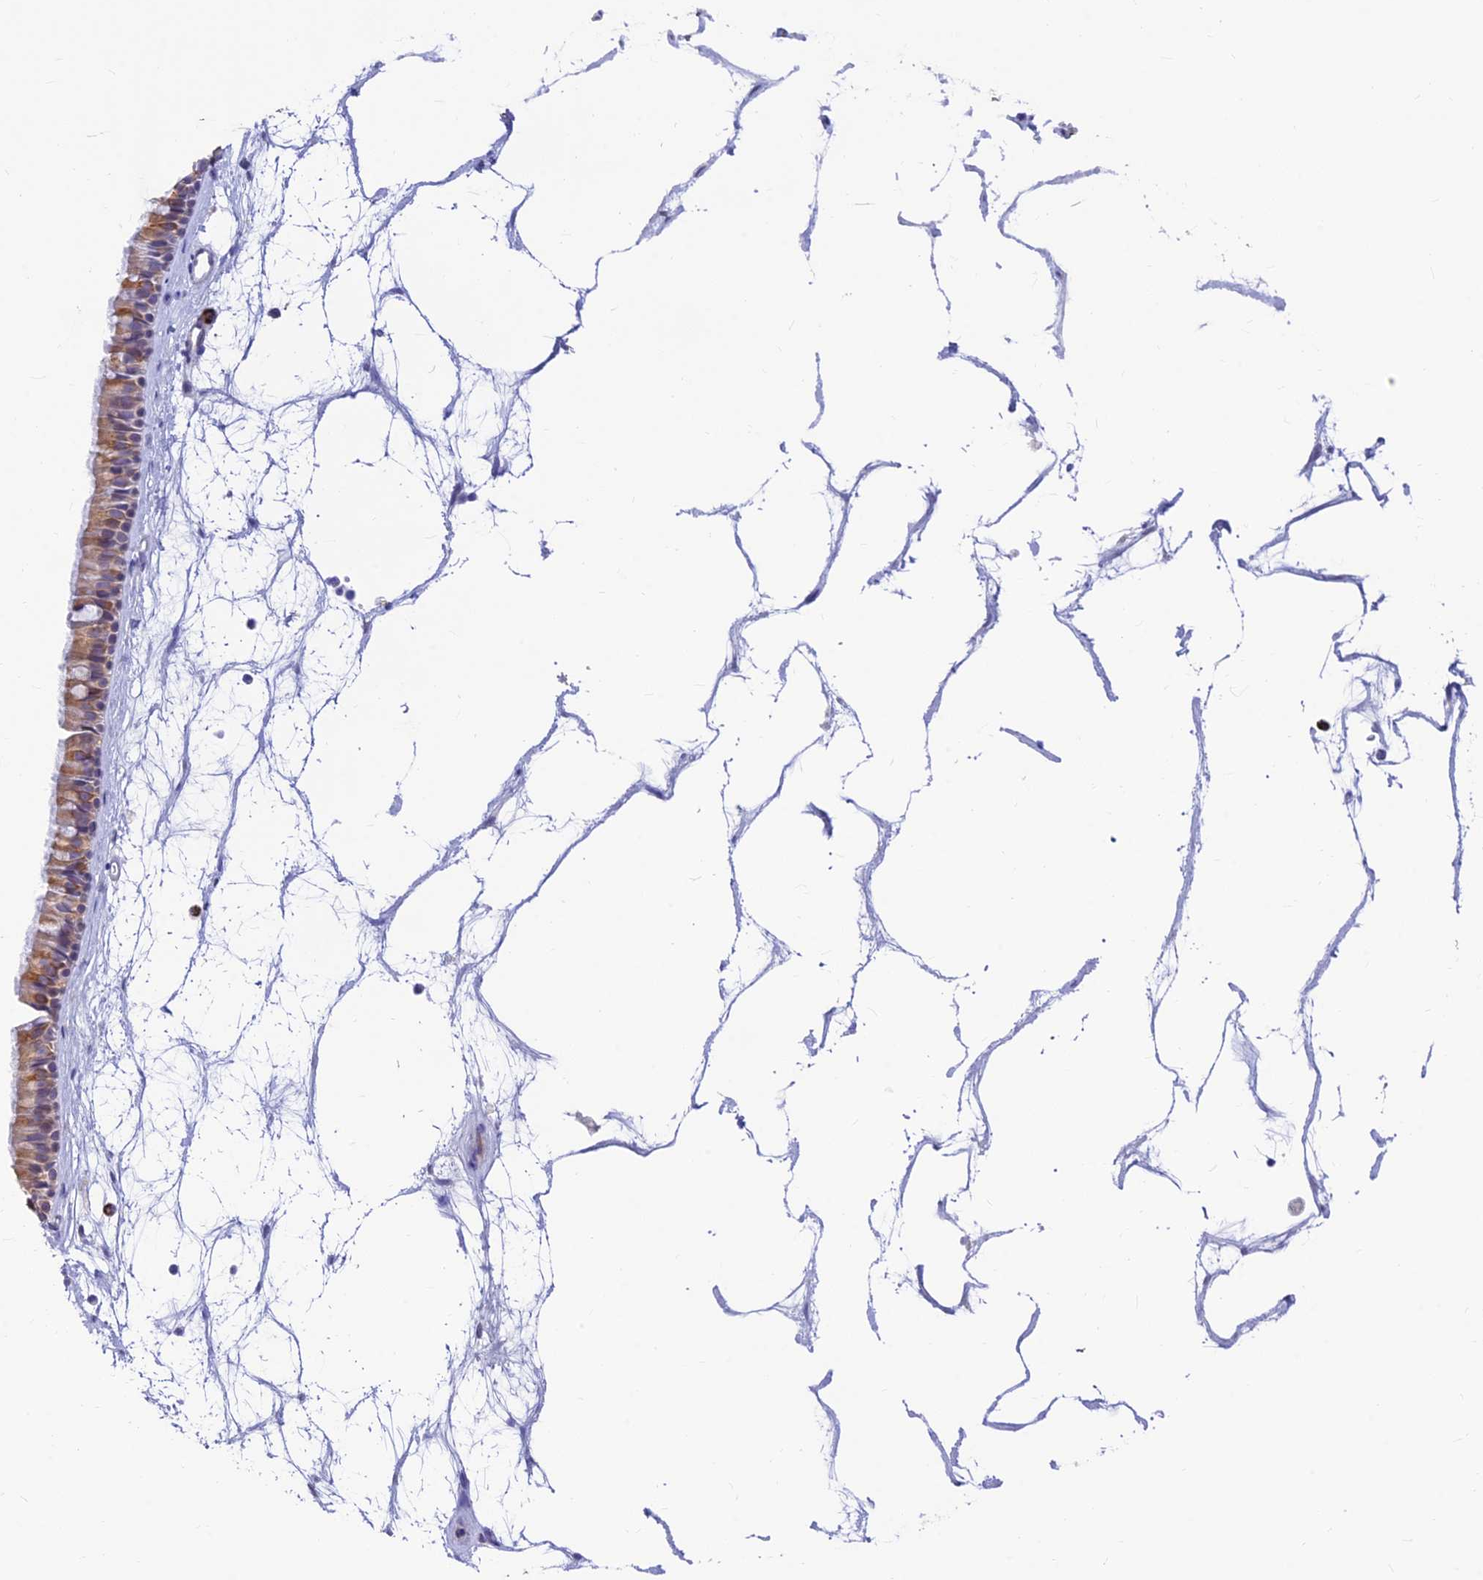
{"staining": {"intensity": "moderate", "quantity": "<25%", "location": "cytoplasmic/membranous"}, "tissue": "nasopharynx", "cell_type": "Respiratory epithelial cells", "image_type": "normal", "snomed": [{"axis": "morphology", "description": "Normal tissue, NOS"}, {"axis": "topography", "description": "Nasopharynx"}], "caption": "IHC photomicrograph of benign human nasopharynx stained for a protein (brown), which reveals low levels of moderate cytoplasmic/membranous expression in about <25% of respiratory epithelial cells.", "gene": "ALDH1L2", "patient": {"sex": "male", "age": 64}}